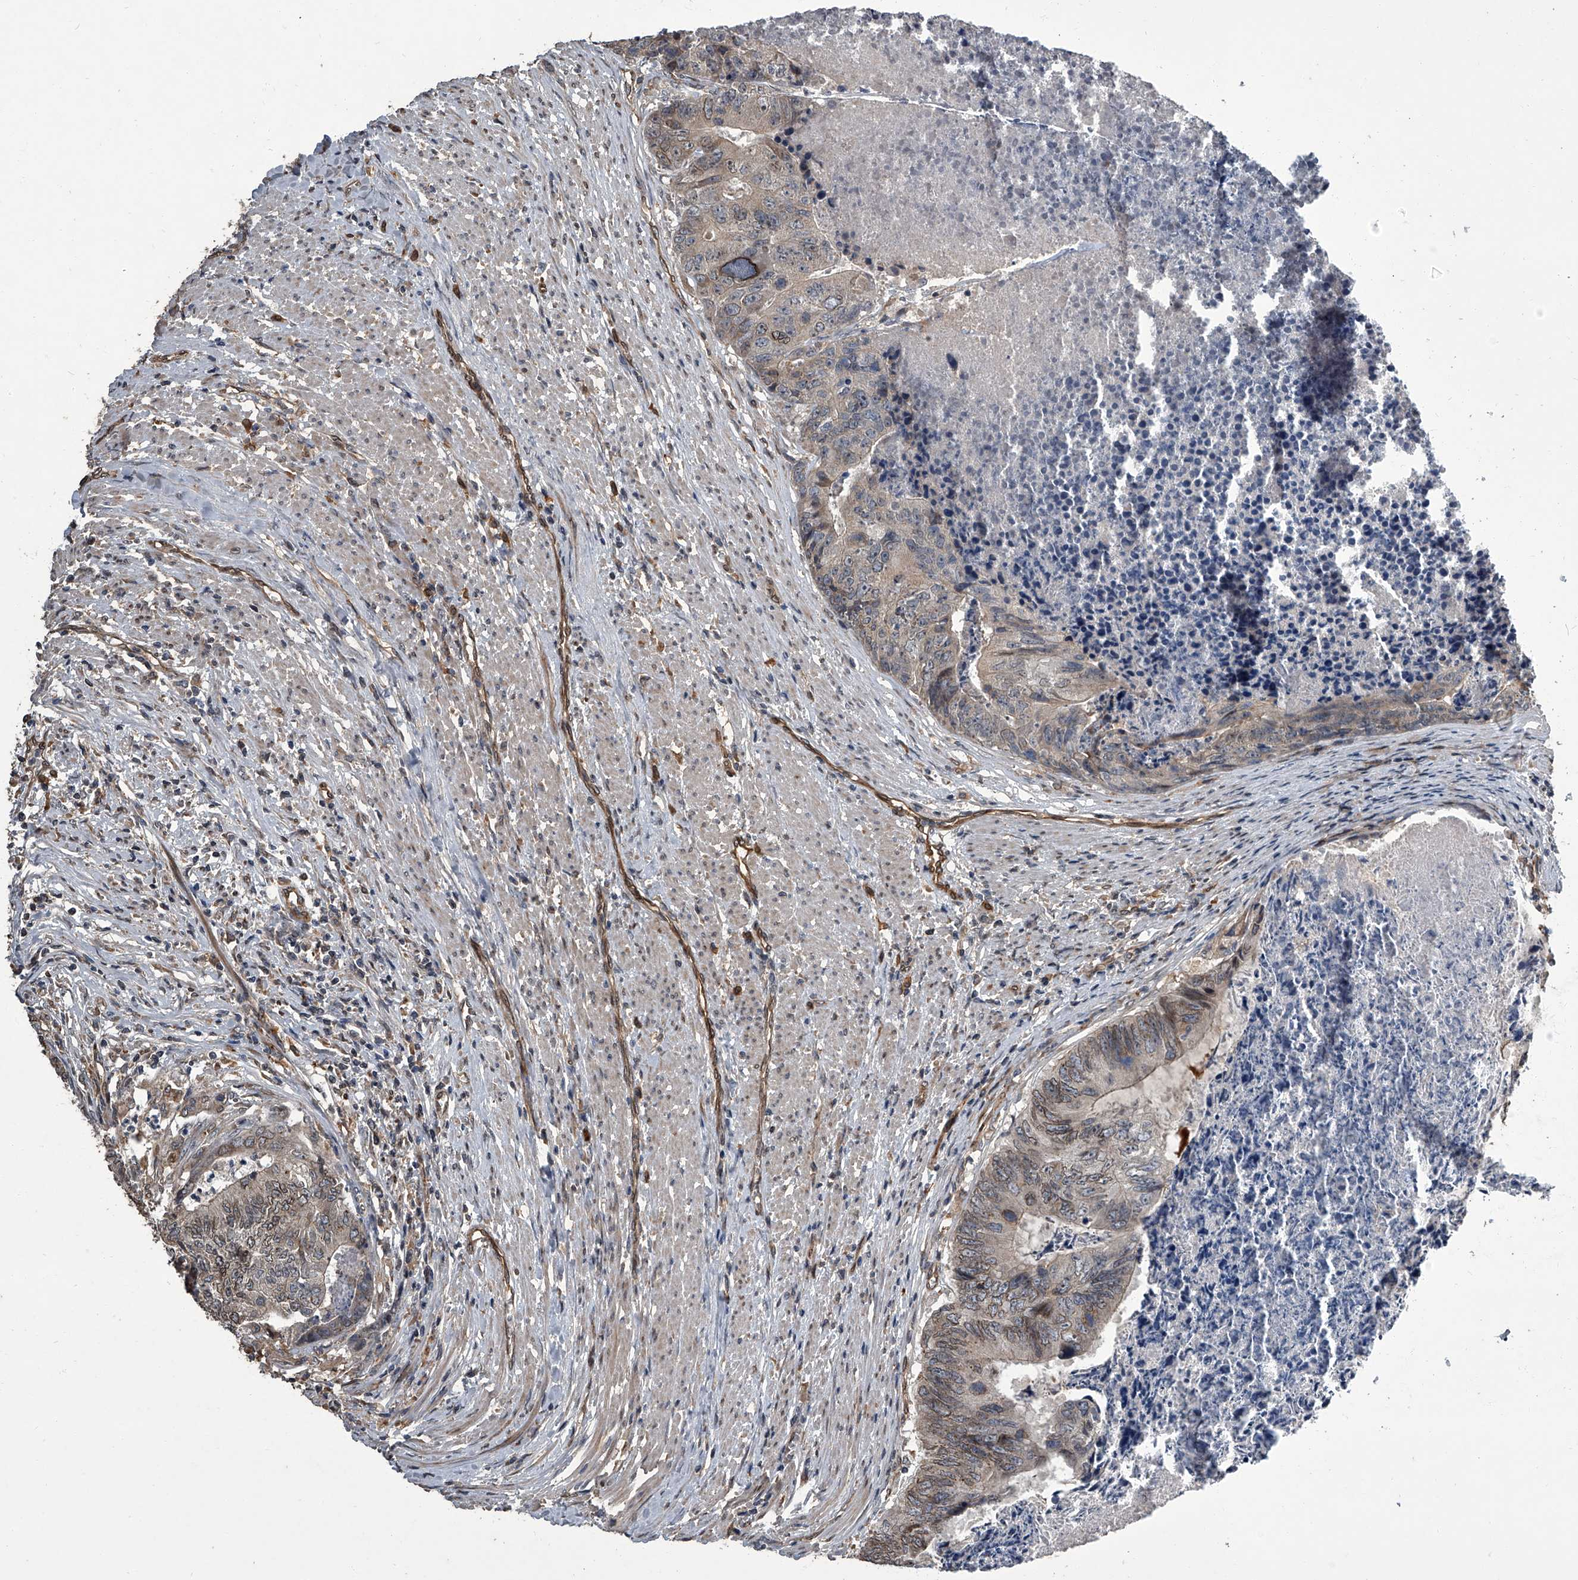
{"staining": {"intensity": "moderate", "quantity": "25%-75%", "location": "cytoplasmic/membranous,nuclear"}, "tissue": "colorectal cancer", "cell_type": "Tumor cells", "image_type": "cancer", "snomed": [{"axis": "morphology", "description": "Adenocarcinoma, NOS"}, {"axis": "topography", "description": "Colon"}], "caption": "Immunohistochemical staining of human adenocarcinoma (colorectal) reveals moderate cytoplasmic/membranous and nuclear protein staining in approximately 25%-75% of tumor cells. The protein of interest is stained brown, and the nuclei are stained in blue (DAB (3,3'-diaminobenzidine) IHC with brightfield microscopy, high magnification).", "gene": "LRRC8C", "patient": {"sex": "female", "age": 67}}